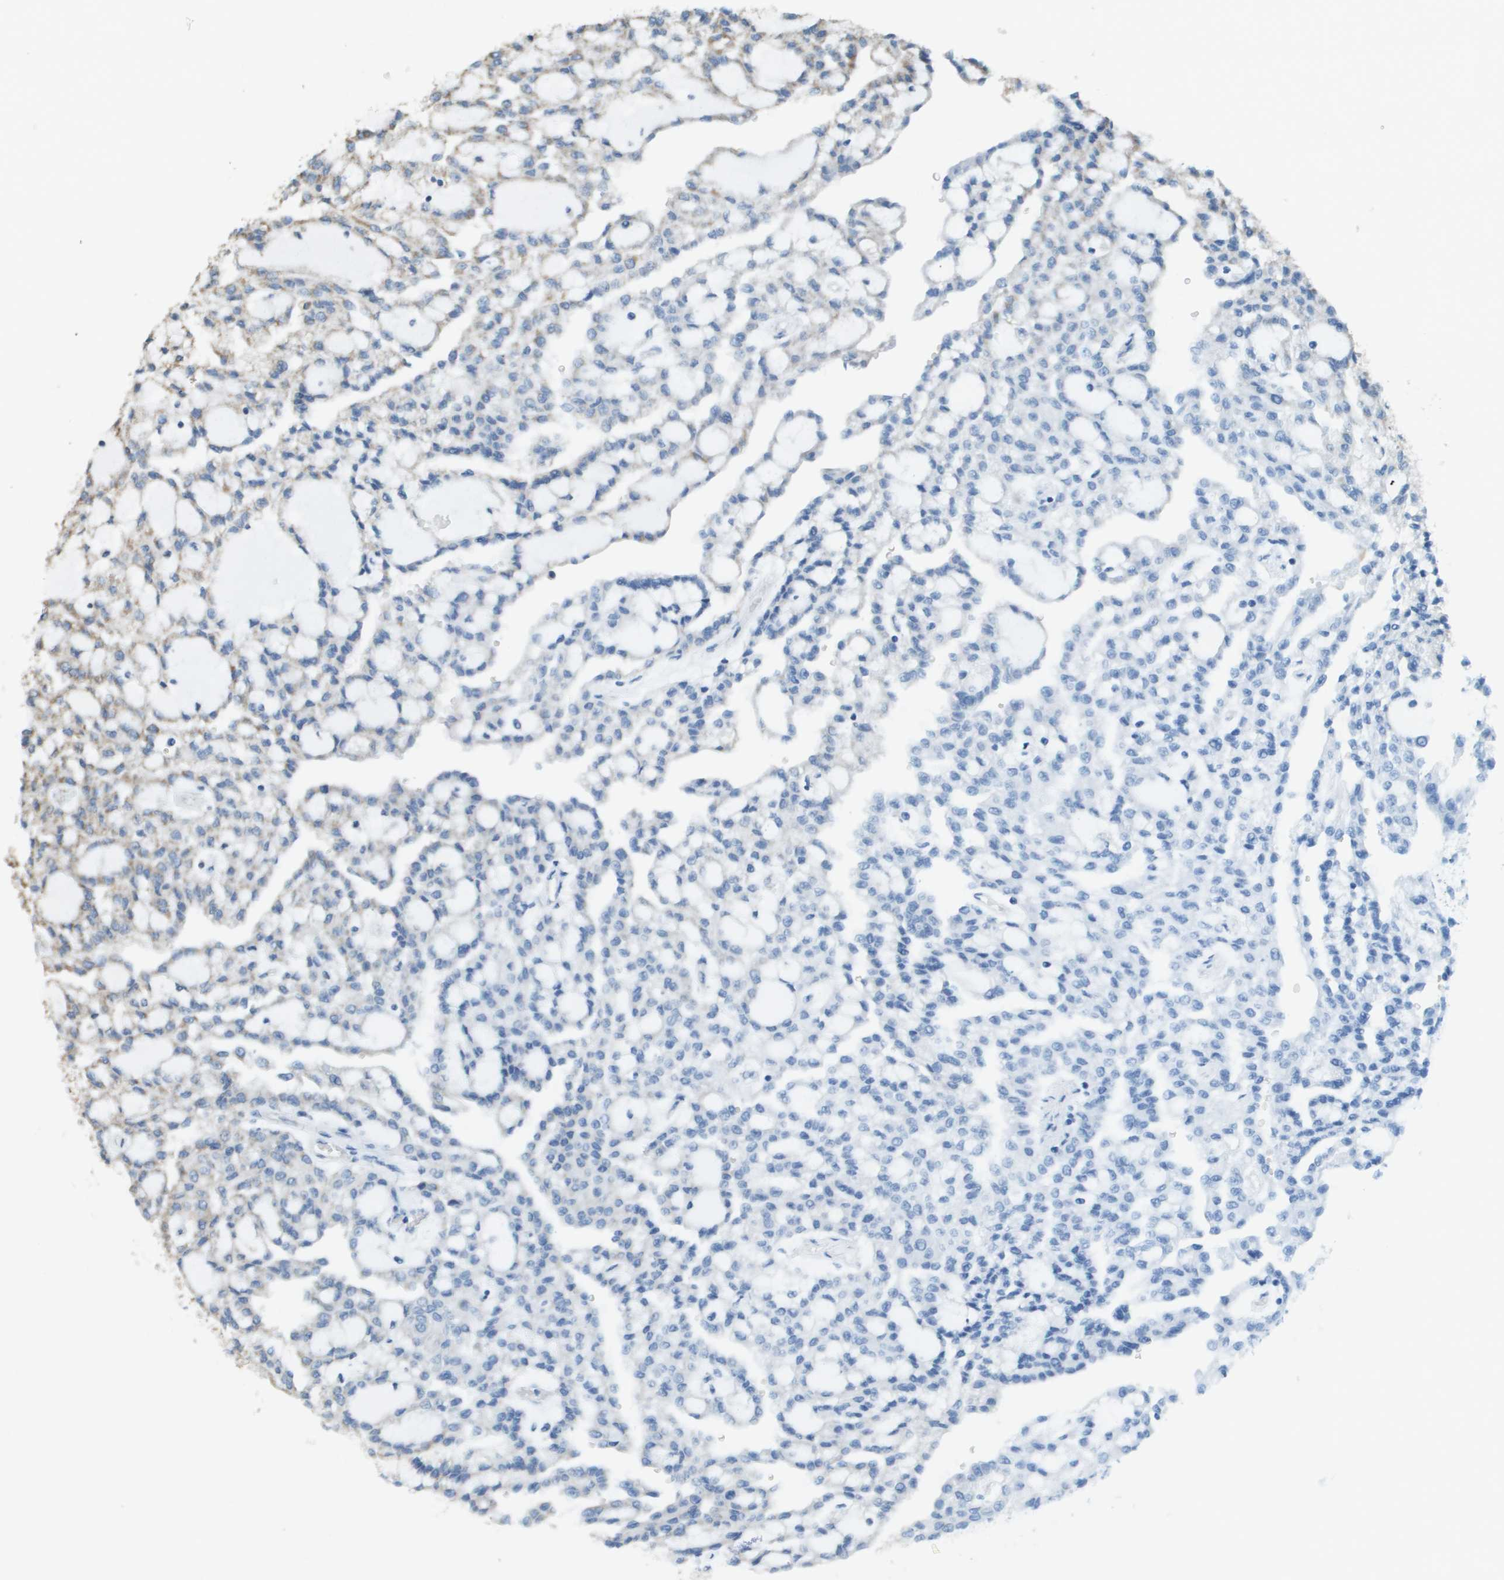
{"staining": {"intensity": "moderate", "quantity": ">75%", "location": "cytoplasmic/membranous"}, "tissue": "renal cancer", "cell_type": "Tumor cells", "image_type": "cancer", "snomed": [{"axis": "morphology", "description": "Adenocarcinoma, NOS"}, {"axis": "topography", "description": "Kidney"}], "caption": "An image of human adenocarcinoma (renal) stained for a protein displays moderate cytoplasmic/membranous brown staining in tumor cells.", "gene": "FH", "patient": {"sex": "male", "age": 63}}